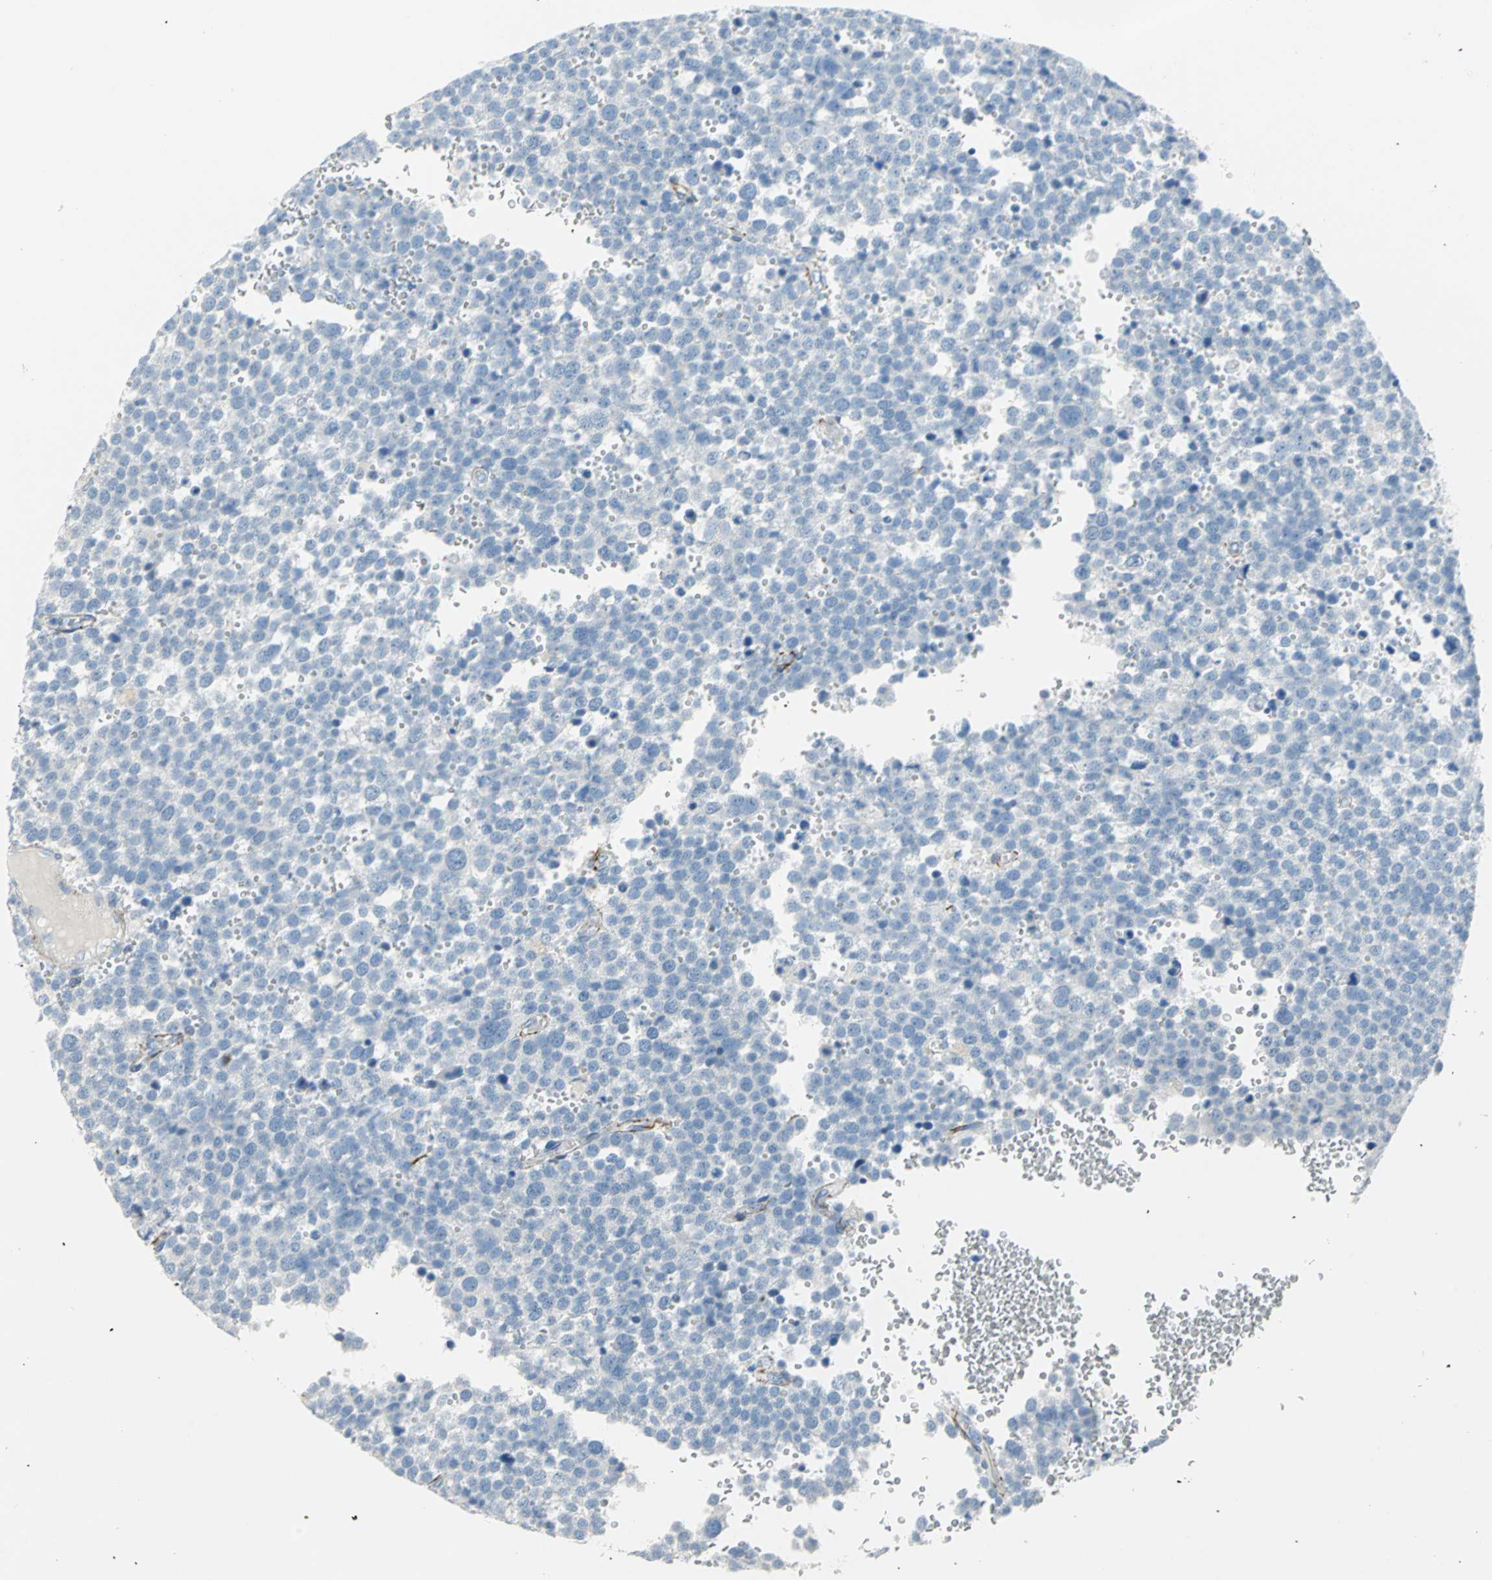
{"staining": {"intensity": "negative", "quantity": "none", "location": "none"}, "tissue": "testis cancer", "cell_type": "Tumor cells", "image_type": "cancer", "snomed": [{"axis": "morphology", "description": "Seminoma, NOS"}, {"axis": "topography", "description": "Testis"}], "caption": "This is an IHC micrograph of human testis seminoma. There is no staining in tumor cells.", "gene": "ALOX15", "patient": {"sex": "male", "age": 71}}